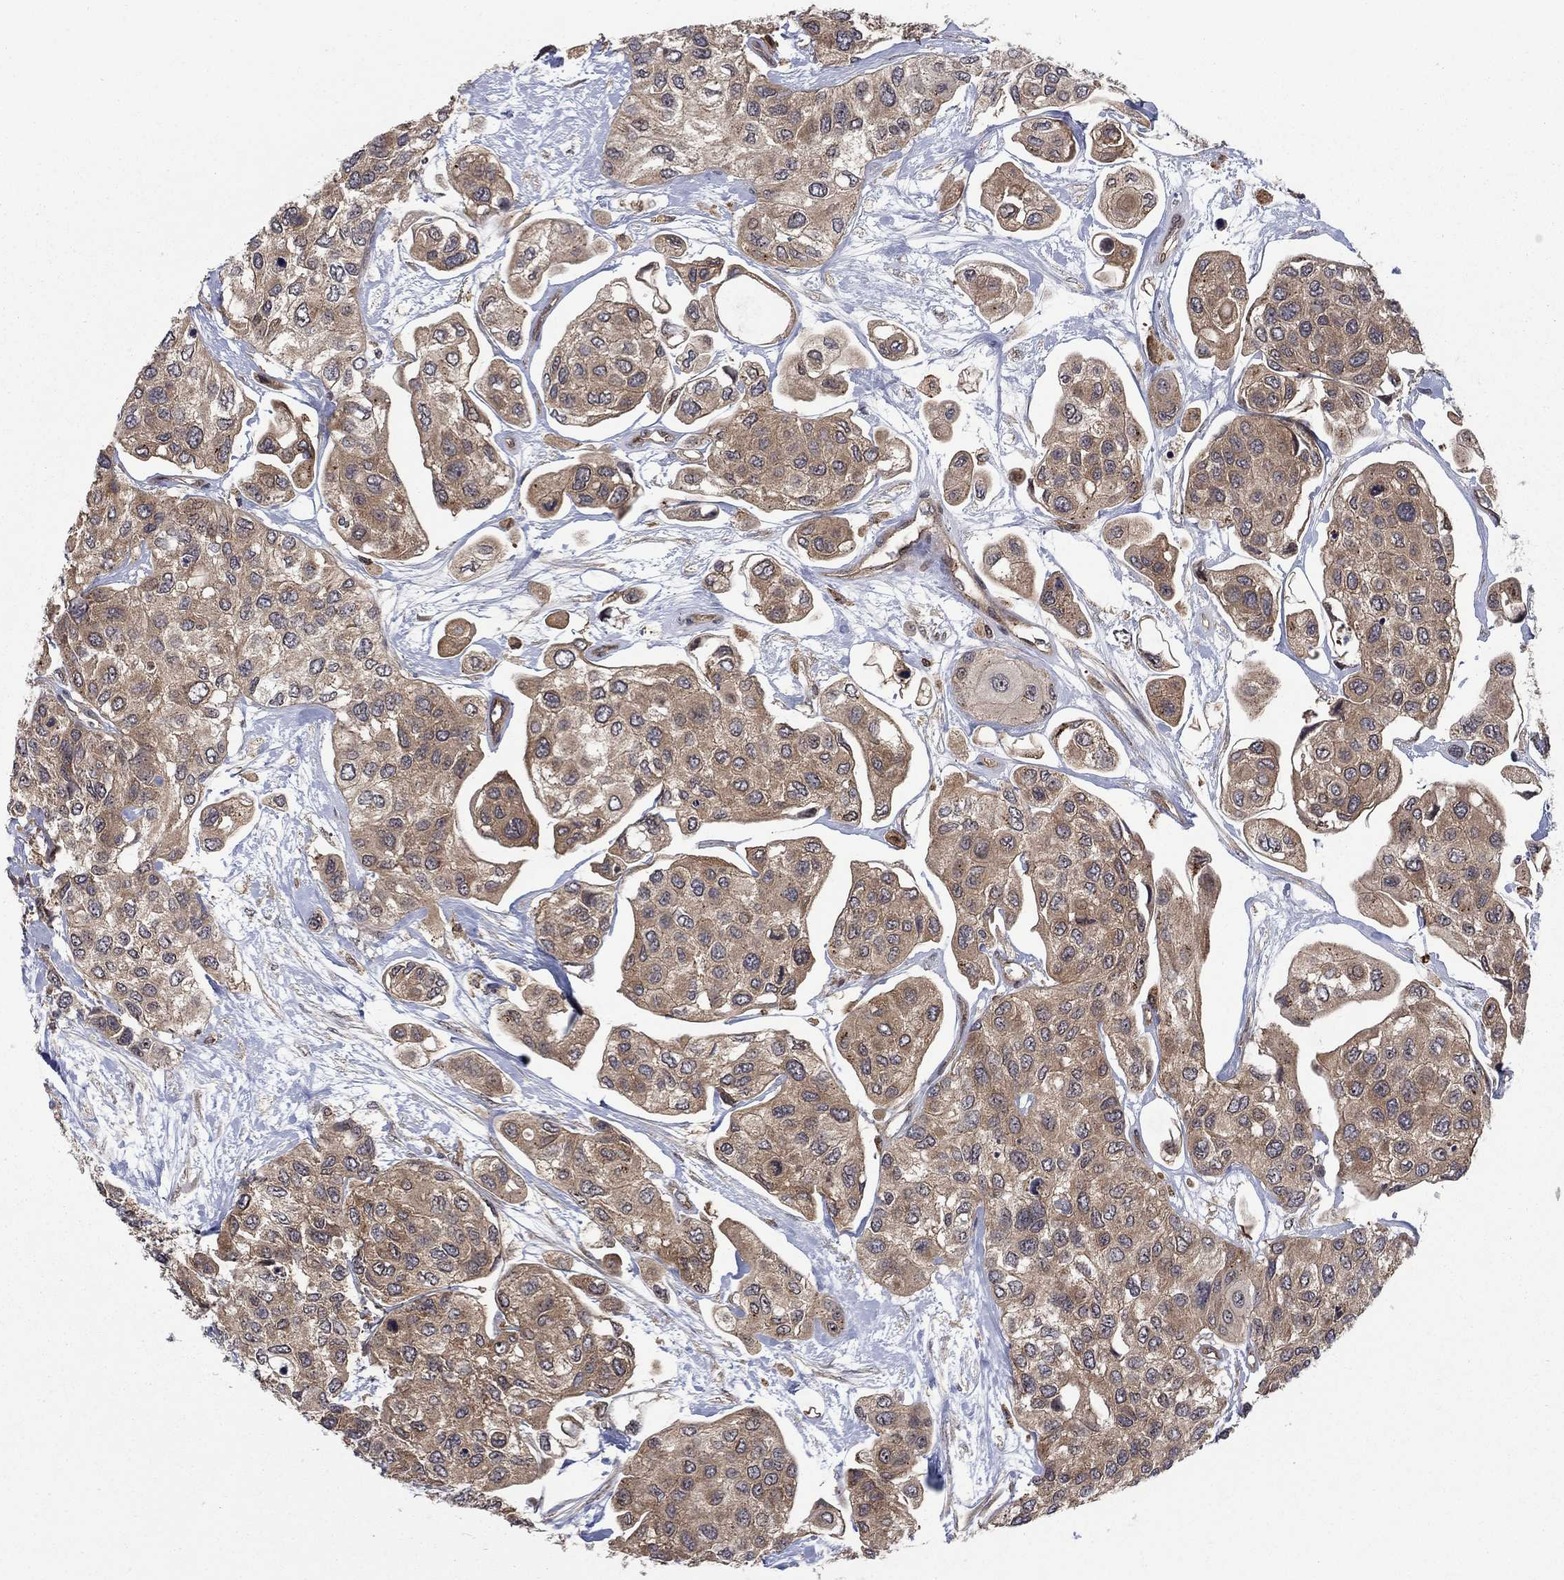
{"staining": {"intensity": "moderate", "quantity": ">75%", "location": "cytoplasmic/membranous"}, "tissue": "urothelial cancer", "cell_type": "Tumor cells", "image_type": "cancer", "snomed": [{"axis": "morphology", "description": "Urothelial carcinoma, High grade"}, {"axis": "topography", "description": "Urinary bladder"}], "caption": "Immunohistochemical staining of human urothelial cancer exhibits medium levels of moderate cytoplasmic/membranous protein expression in about >75% of tumor cells.", "gene": "IFI35", "patient": {"sex": "male", "age": 77}}